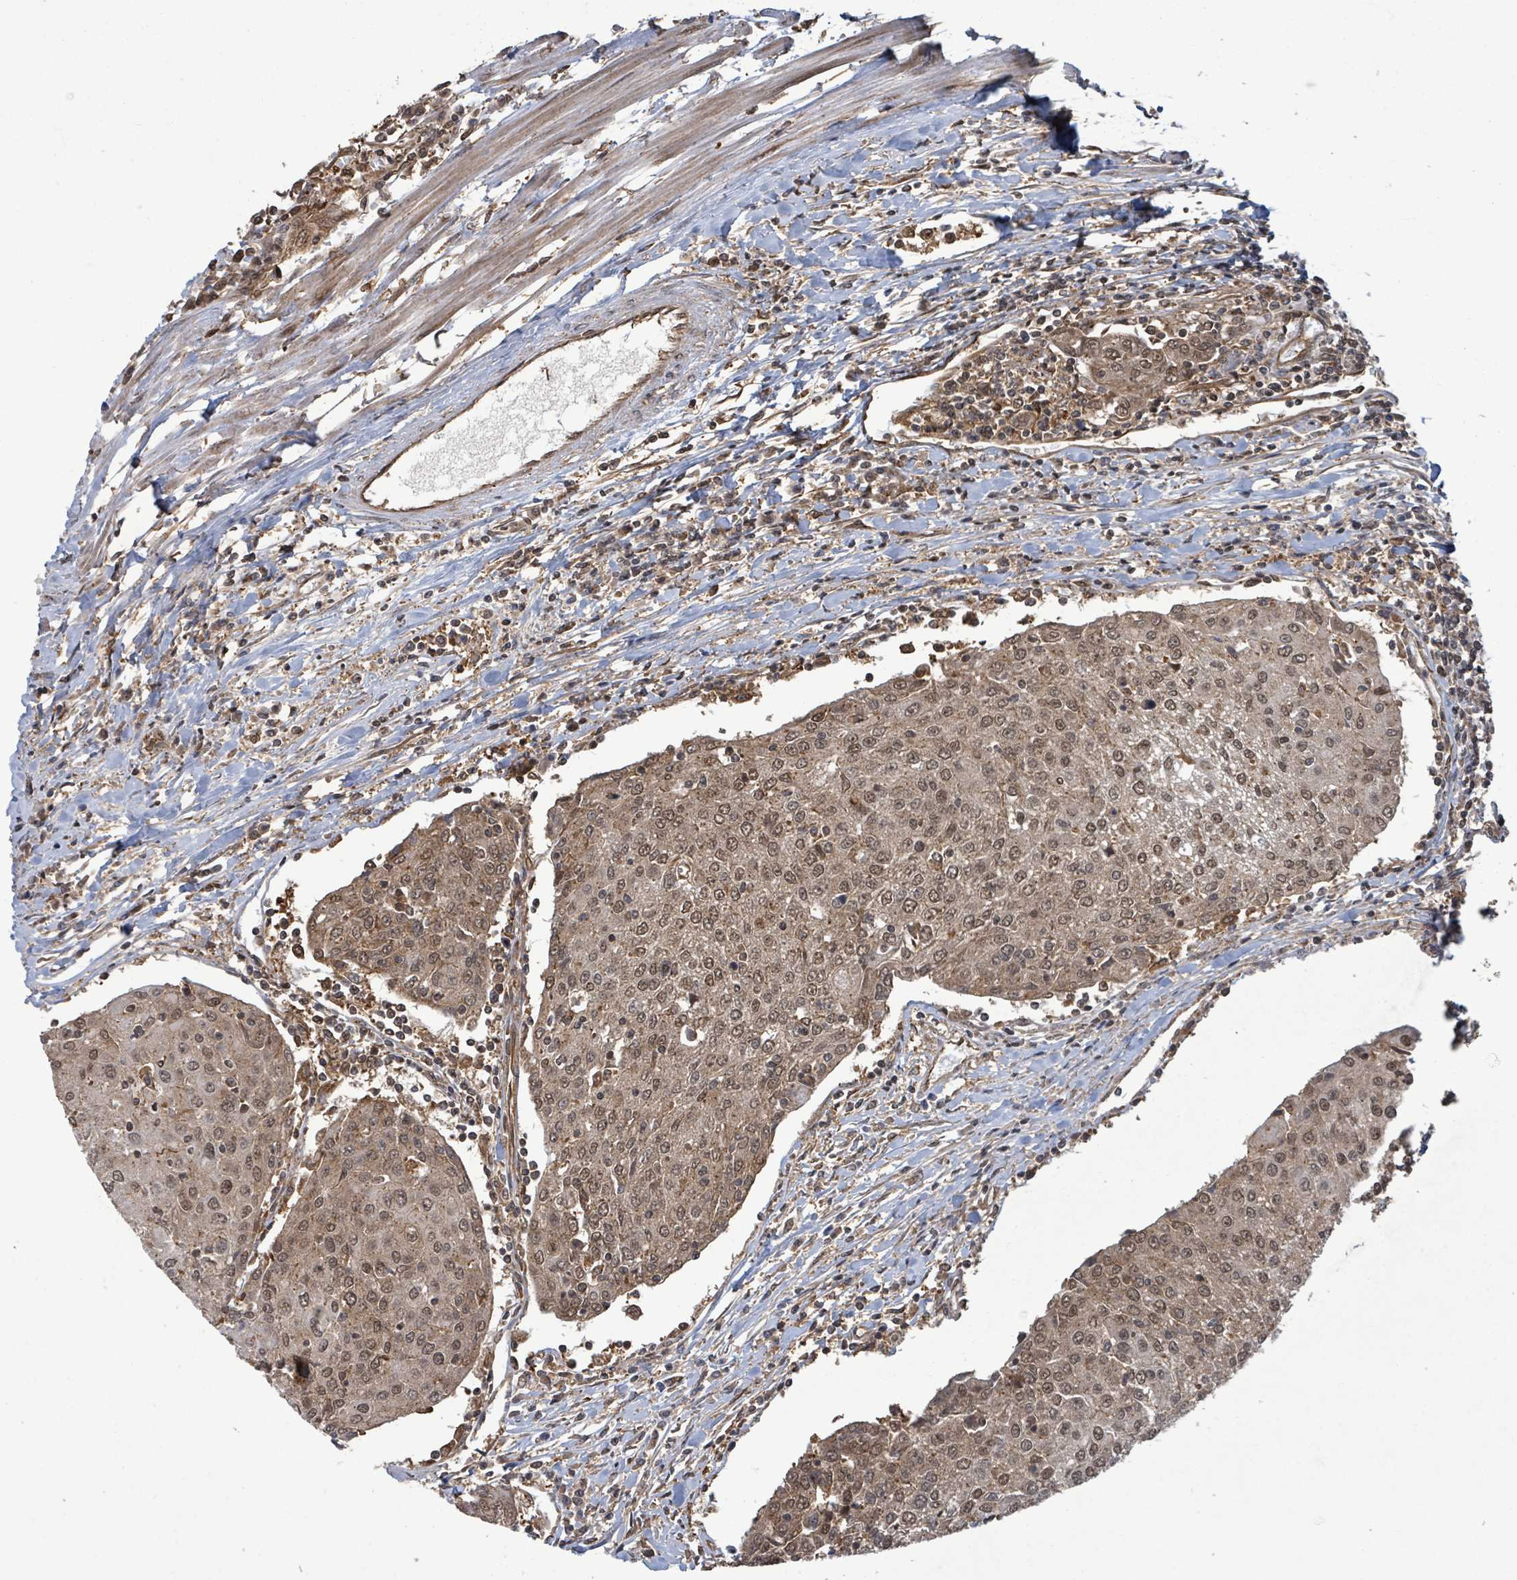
{"staining": {"intensity": "moderate", "quantity": ">75%", "location": "cytoplasmic/membranous,nuclear"}, "tissue": "urothelial cancer", "cell_type": "Tumor cells", "image_type": "cancer", "snomed": [{"axis": "morphology", "description": "Urothelial carcinoma, High grade"}, {"axis": "topography", "description": "Urinary bladder"}], "caption": "Moderate cytoplasmic/membranous and nuclear positivity for a protein is appreciated in about >75% of tumor cells of urothelial cancer using immunohistochemistry.", "gene": "KLC1", "patient": {"sex": "female", "age": 85}}